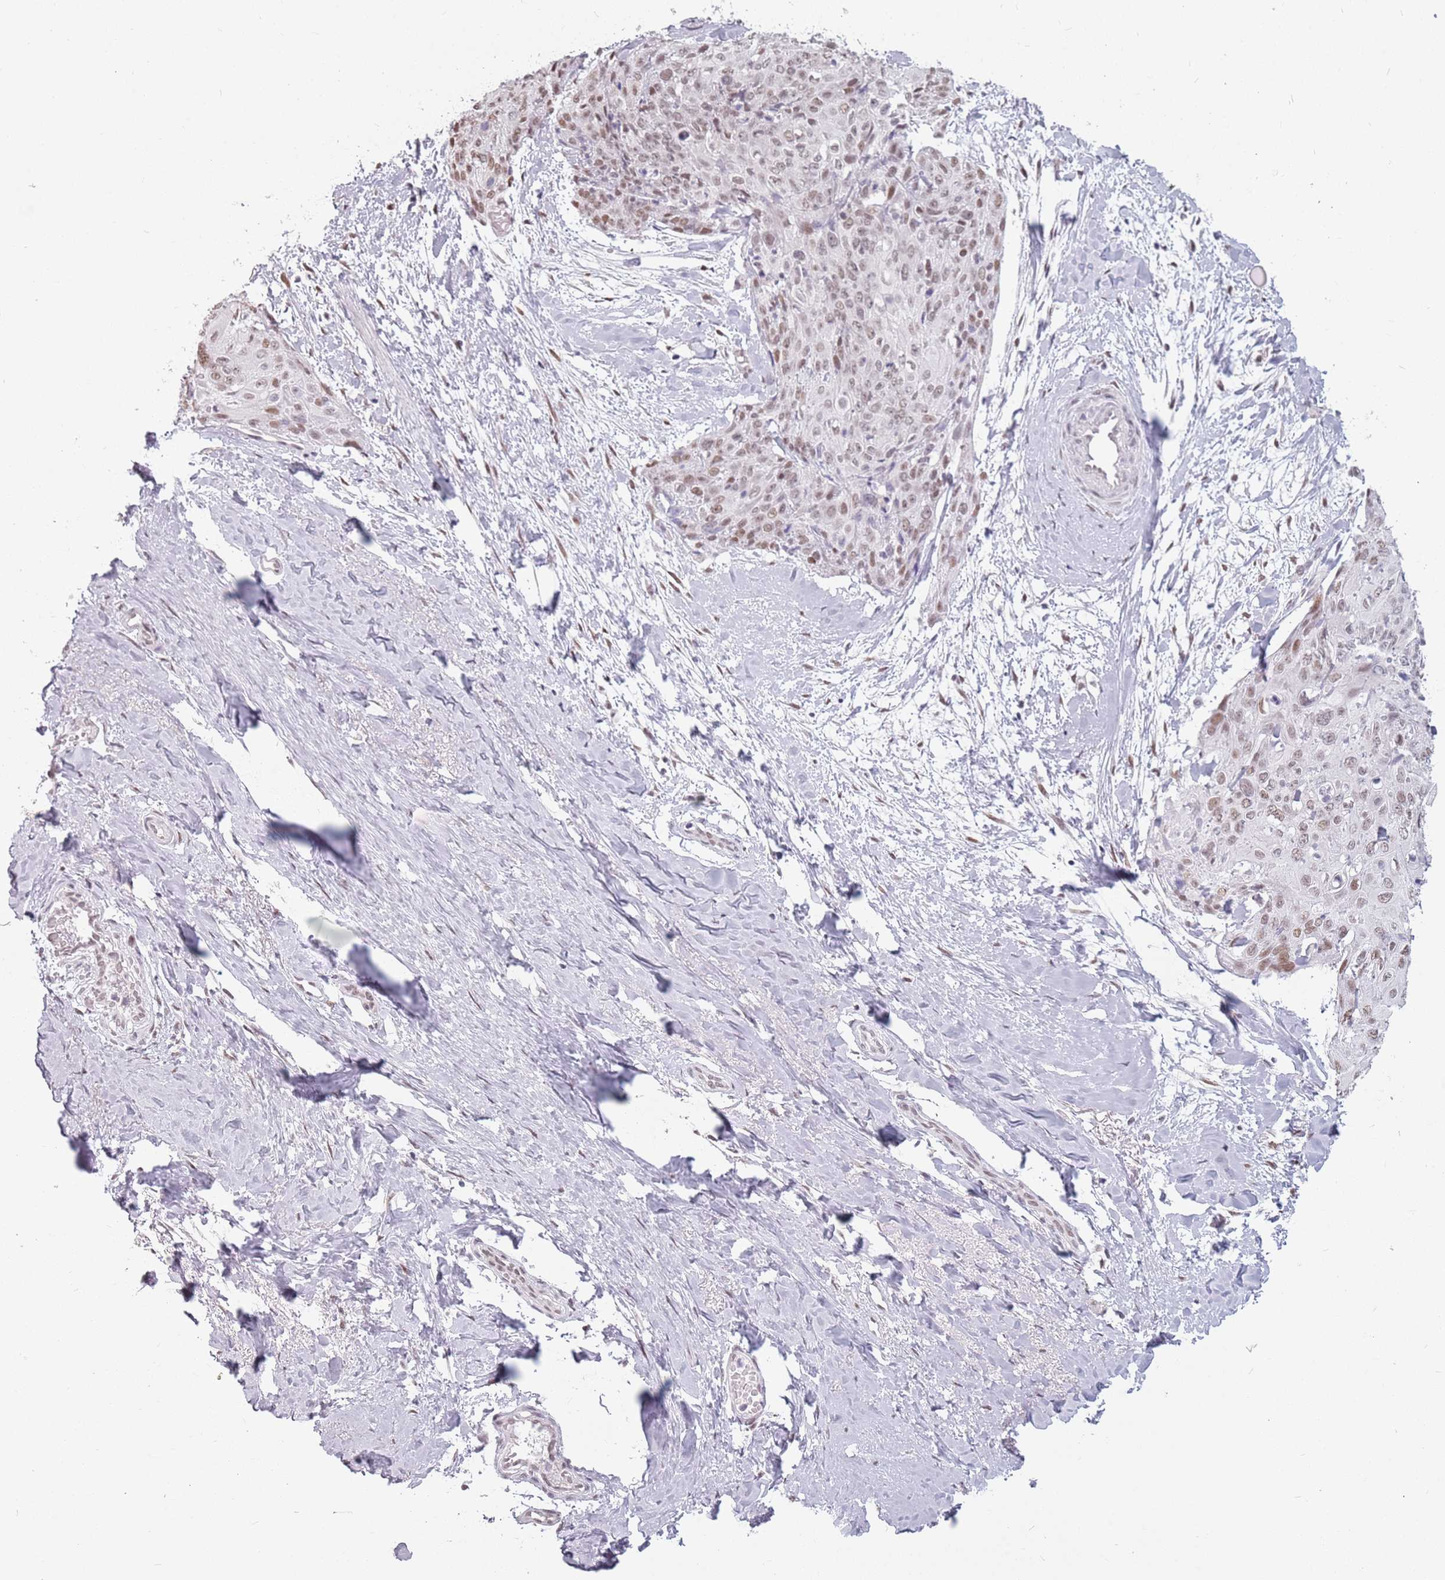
{"staining": {"intensity": "weak", "quantity": ">75%", "location": "nuclear"}, "tissue": "skin cancer", "cell_type": "Tumor cells", "image_type": "cancer", "snomed": [{"axis": "morphology", "description": "Squamous cell carcinoma, NOS"}, {"axis": "topography", "description": "Skin"}, {"axis": "topography", "description": "Vulva"}], "caption": "A brown stain labels weak nuclear staining of a protein in human skin cancer tumor cells. The staining was performed using DAB, with brown indicating positive protein expression. Nuclei are stained blue with hematoxylin.", "gene": "PTCHD1", "patient": {"sex": "female", "age": 85}}